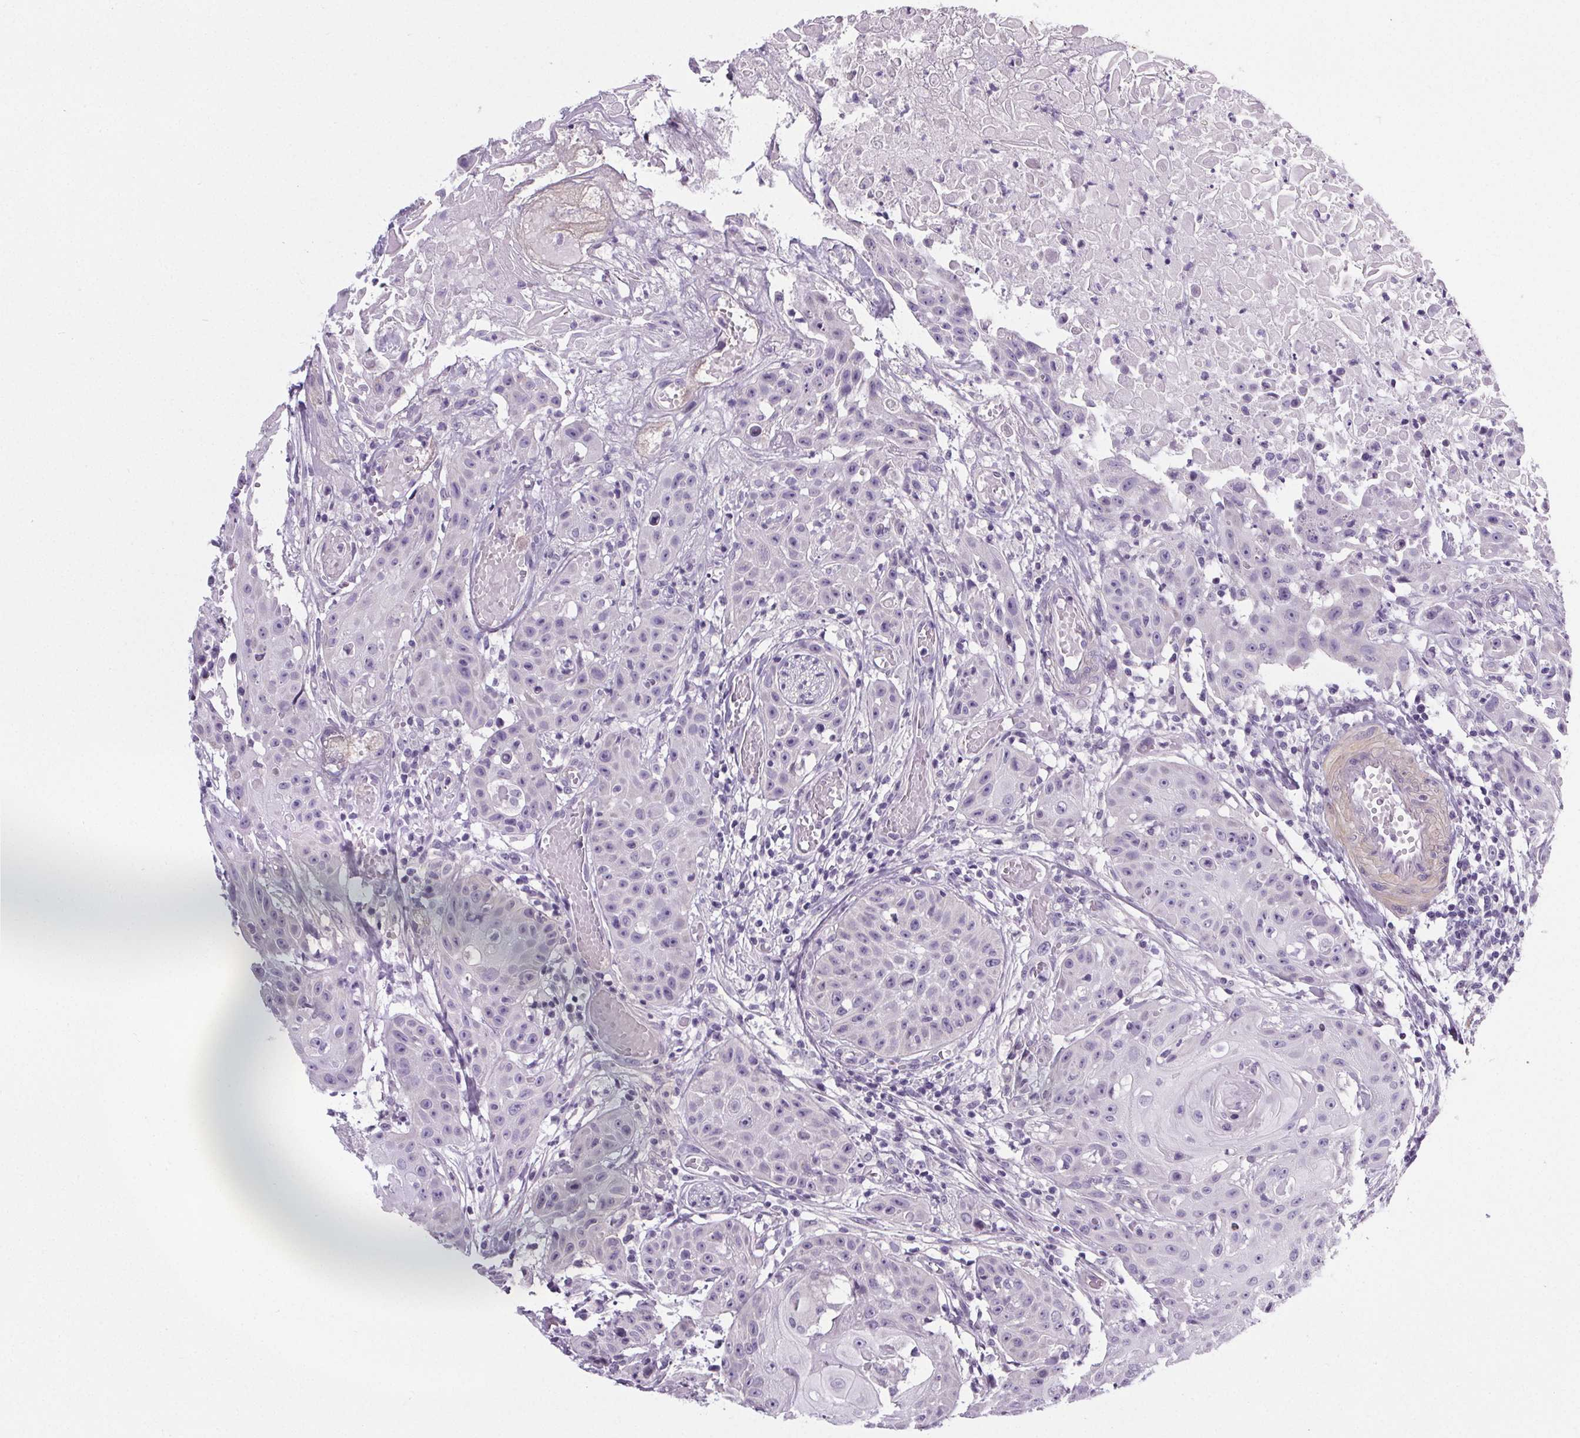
{"staining": {"intensity": "negative", "quantity": "none", "location": "none"}, "tissue": "head and neck cancer", "cell_type": "Tumor cells", "image_type": "cancer", "snomed": [{"axis": "morphology", "description": "Squamous cell carcinoma, NOS"}, {"axis": "topography", "description": "Oral tissue"}, {"axis": "topography", "description": "Head-Neck"}], "caption": "IHC histopathology image of neoplastic tissue: head and neck squamous cell carcinoma stained with DAB shows no significant protein staining in tumor cells.", "gene": "ELAVL2", "patient": {"sex": "female", "age": 55}}